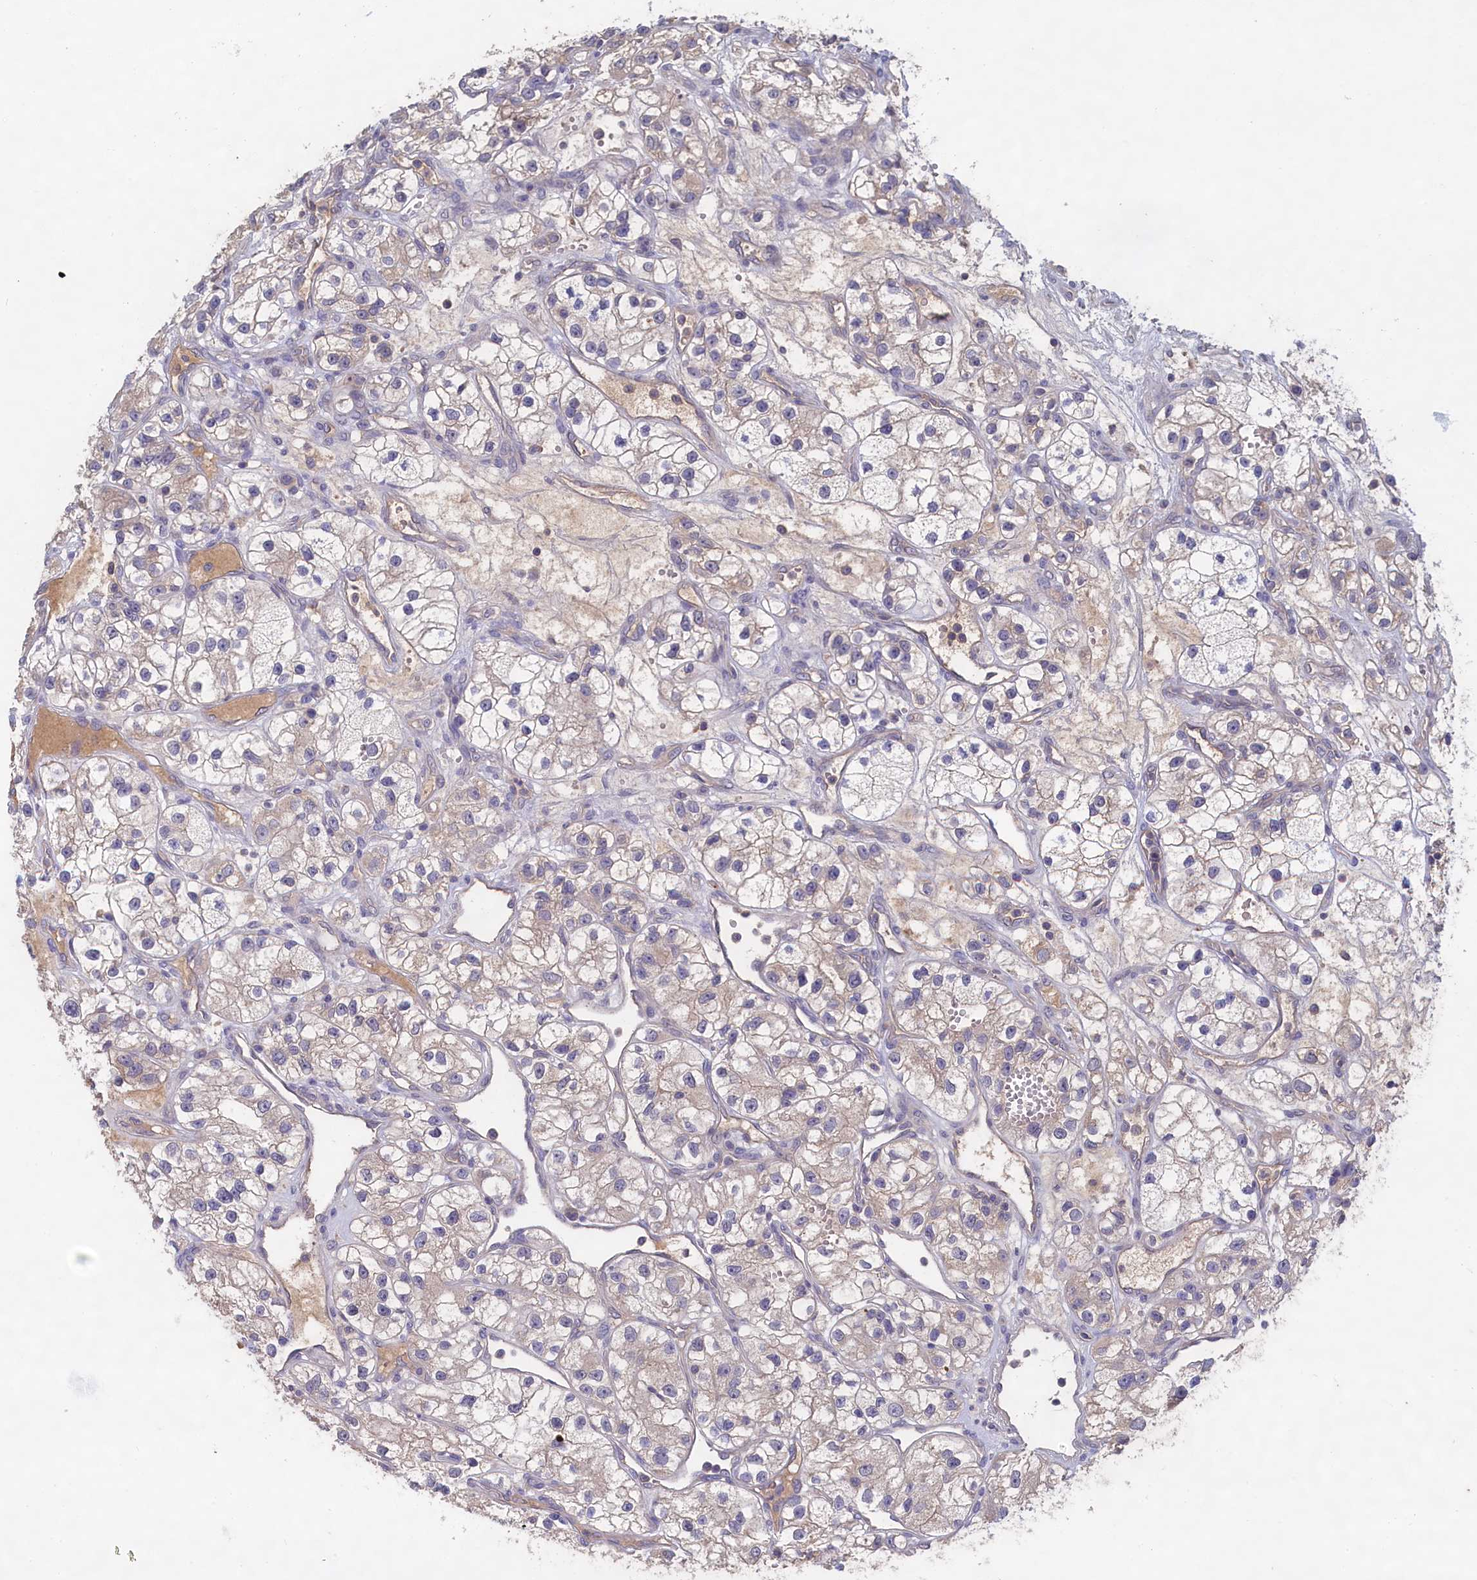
{"staining": {"intensity": "negative", "quantity": "none", "location": "none"}, "tissue": "renal cancer", "cell_type": "Tumor cells", "image_type": "cancer", "snomed": [{"axis": "morphology", "description": "Adenocarcinoma, NOS"}, {"axis": "topography", "description": "Kidney"}], "caption": "Tumor cells show no significant protein expression in renal adenocarcinoma.", "gene": "CELF5", "patient": {"sex": "female", "age": 57}}